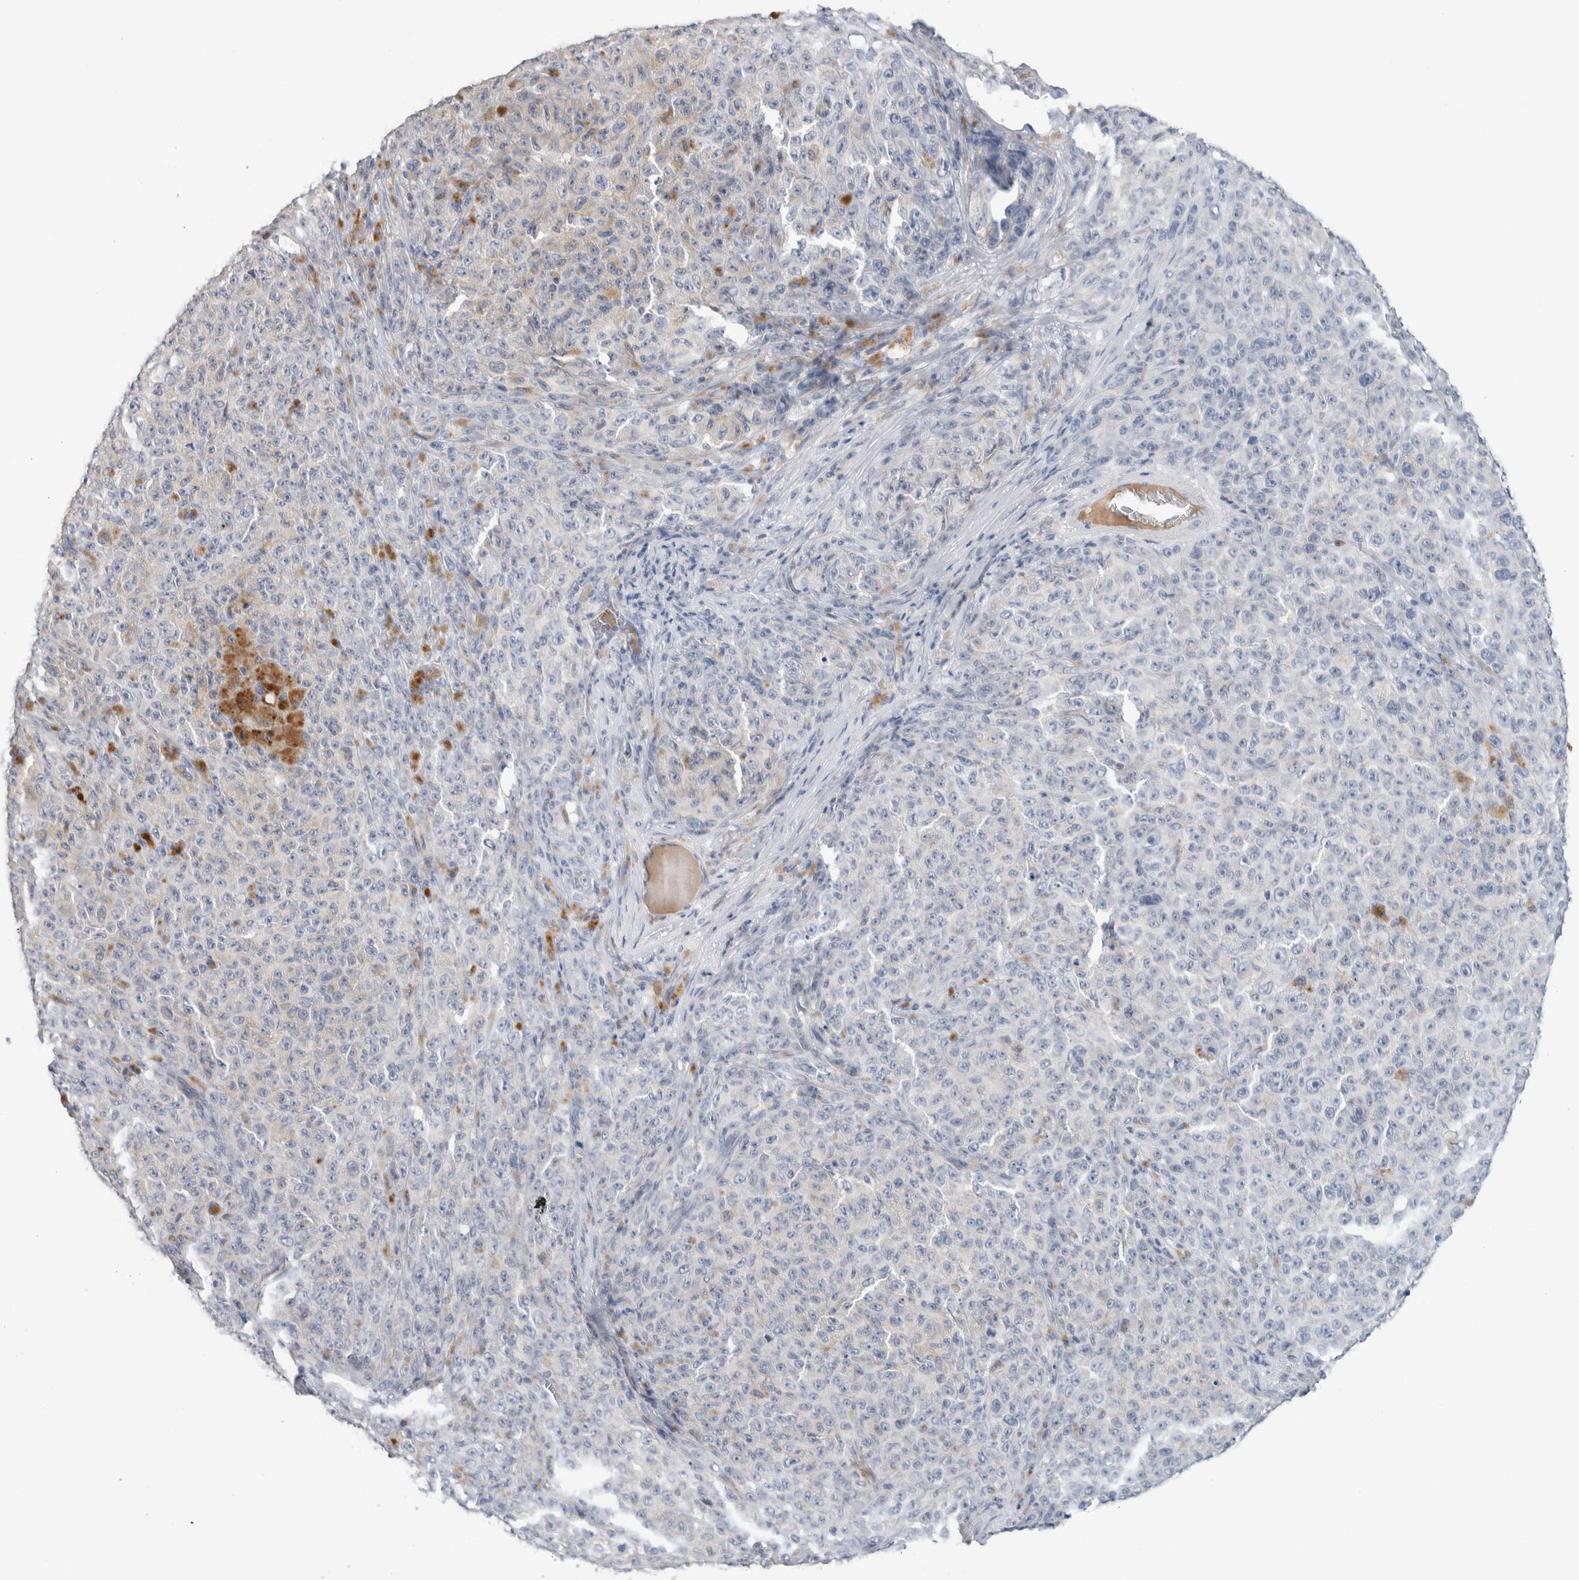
{"staining": {"intensity": "negative", "quantity": "none", "location": "none"}, "tissue": "melanoma", "cell_type": "Tumor cells", "image_type": "cancer", "snomed": [{"axis": "morphology", "description": "Malignant melanoma, NOS"}, {"axis": "topography", "description": "Skin"}], "caption": "Tumor cells are negative for brown protein staining in malignant melanoma. (DAB immunohistochemistry with hematoxylin counter stain).", "gene": "SCGB1A1", "patient": {"sex": "female", "age": 82}}